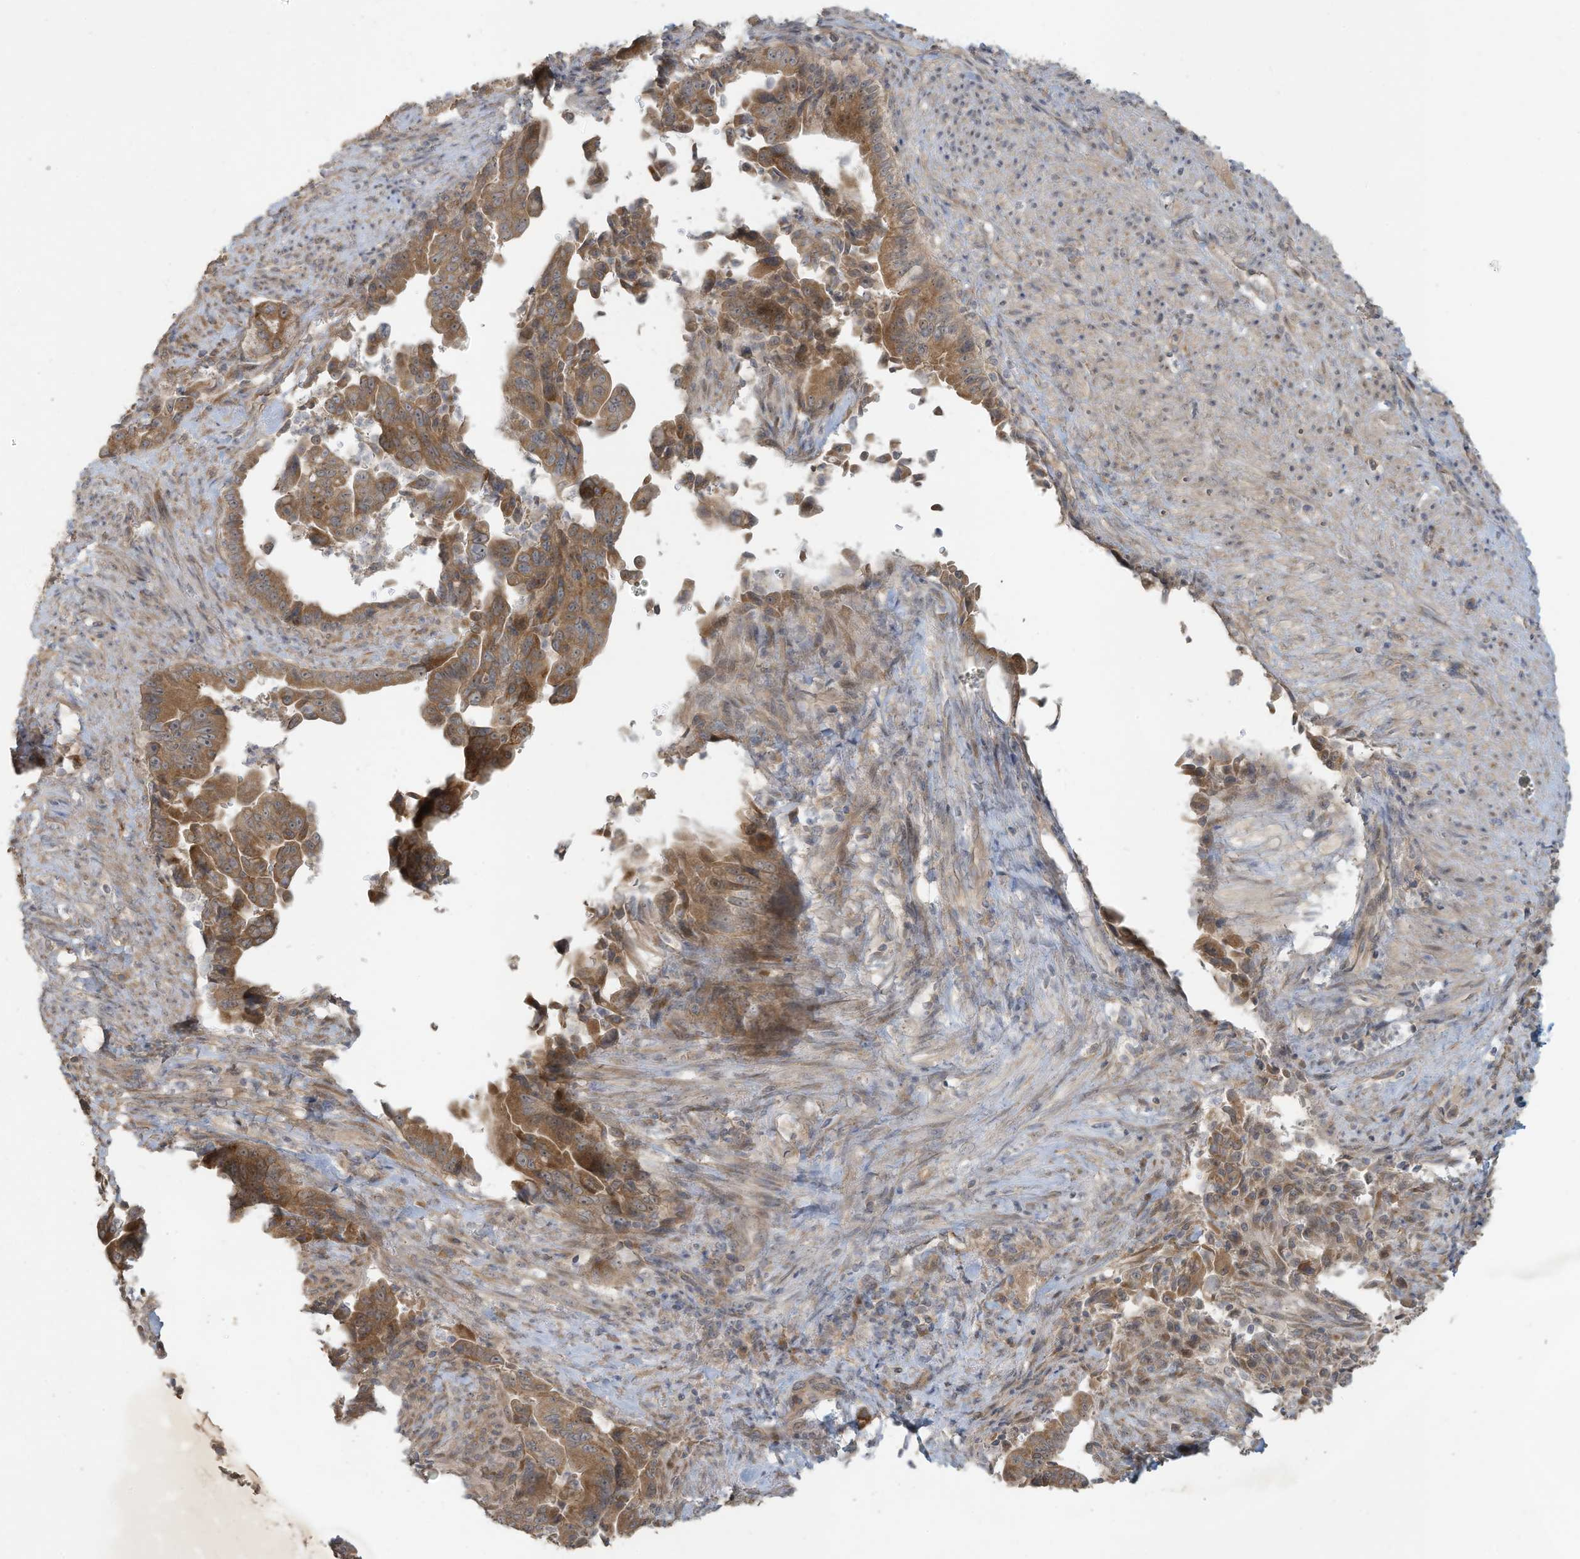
{"staining": {"intensity": "moderate", "quantity": ">75%", "location": "cytoplasmic/membranous"}, "tissue": "pancreatic cancer", "cell_type": "Tumor cells", "image_type": "cancer", "snomed": [{"axis": "morphology", "description": "Adenocarcinoma, NOS"}, {"axis": "topography", "description": "Pancreas"}], "caption": "The histopathology image exhibits staining of pancreatic cancer (adenocarcinoma), revealing moderate cytoplasmic/membranous protein positivity (brown color) within tumor cells.", "gene": "MAGIX", "patient": {"sex": "male", "age": 70}}